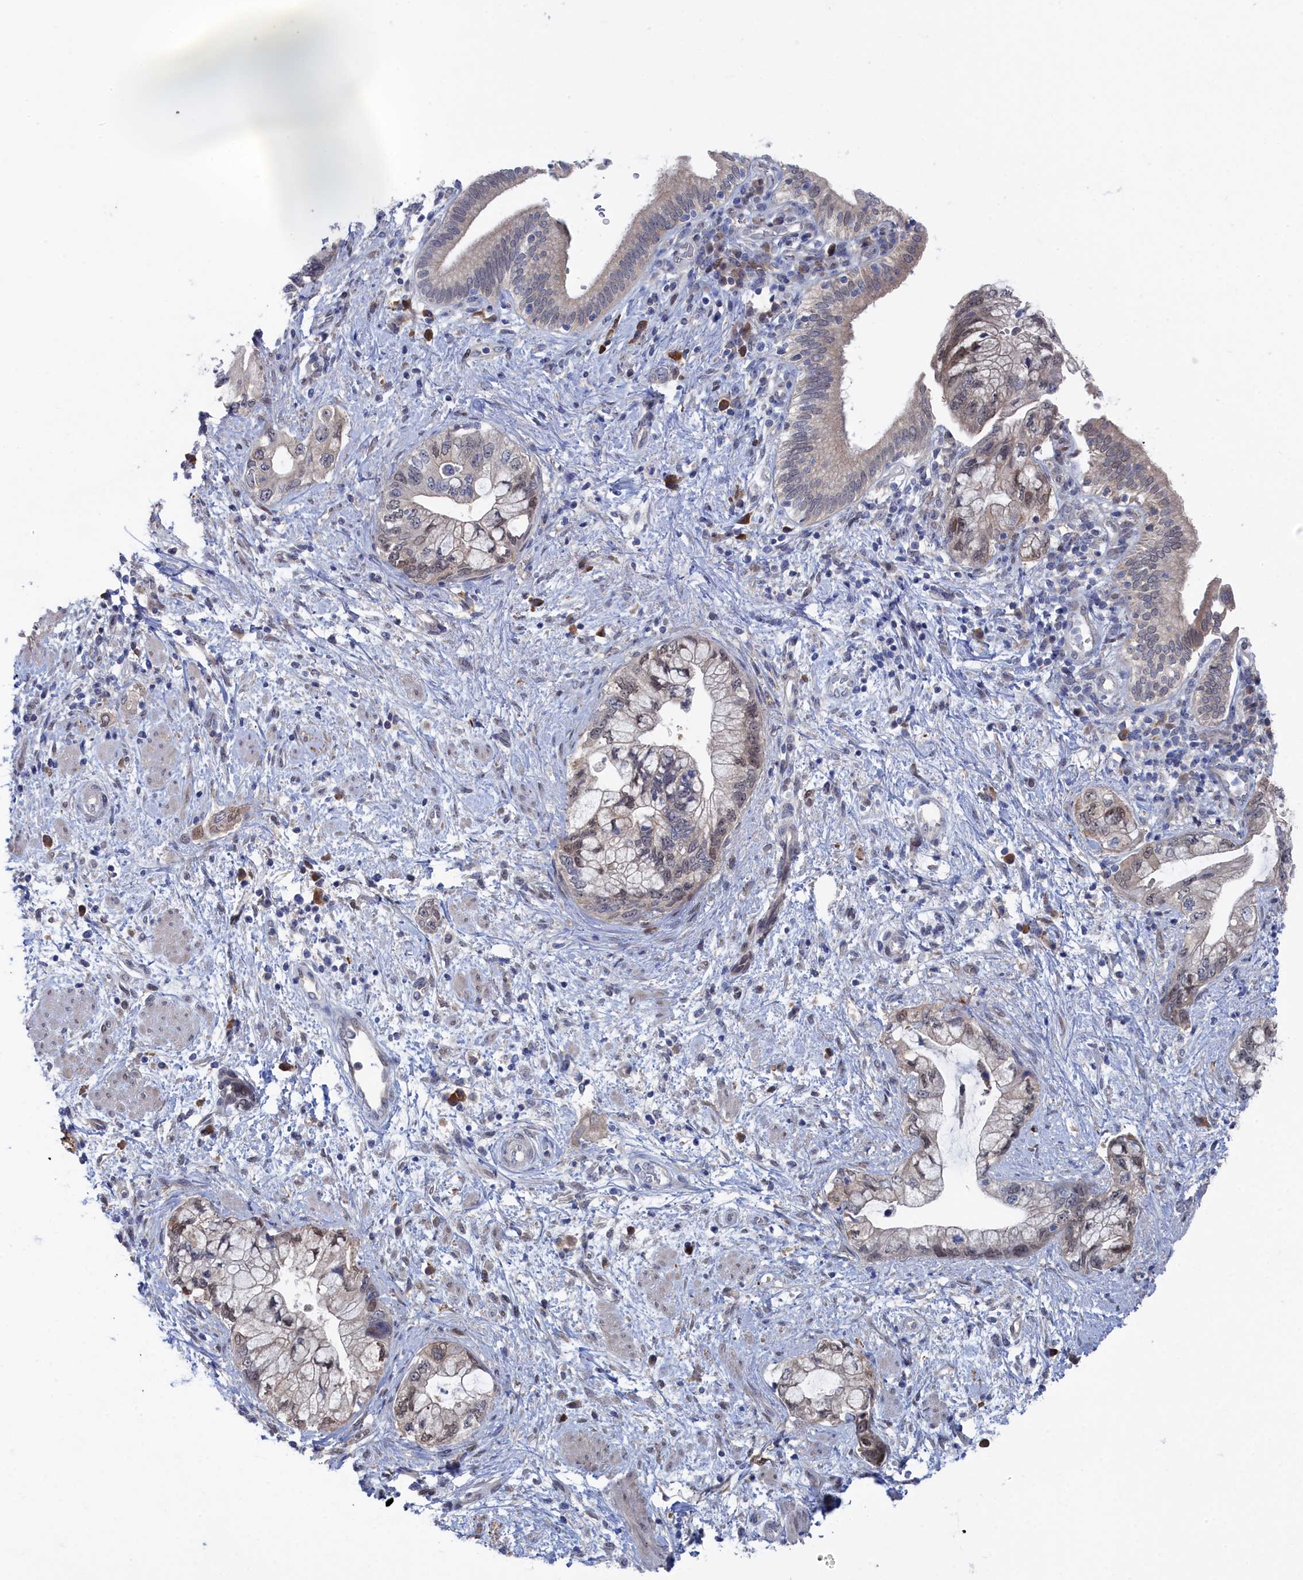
{"staining": {"intensity": "weak", "quantity": "25%-75%", "location": "nuclear"}, "tissue": "pancreatic cancer", "cell_type": "Tumor cells", "image_type": "cancer", "snomed": [{"axis": "morphology", "description": "Adenocarcinoma, NOS"}, {"axis": "topography", "description": "Pancreas"}], "caption": "Human pancreatic adenocarcinoma stained with a brown dye shows weak nuclear positive expression in approximately 25%-75% of tumor cells.", "gene": "IRGQ", "patient": {"sex": "female", "age": 73}}